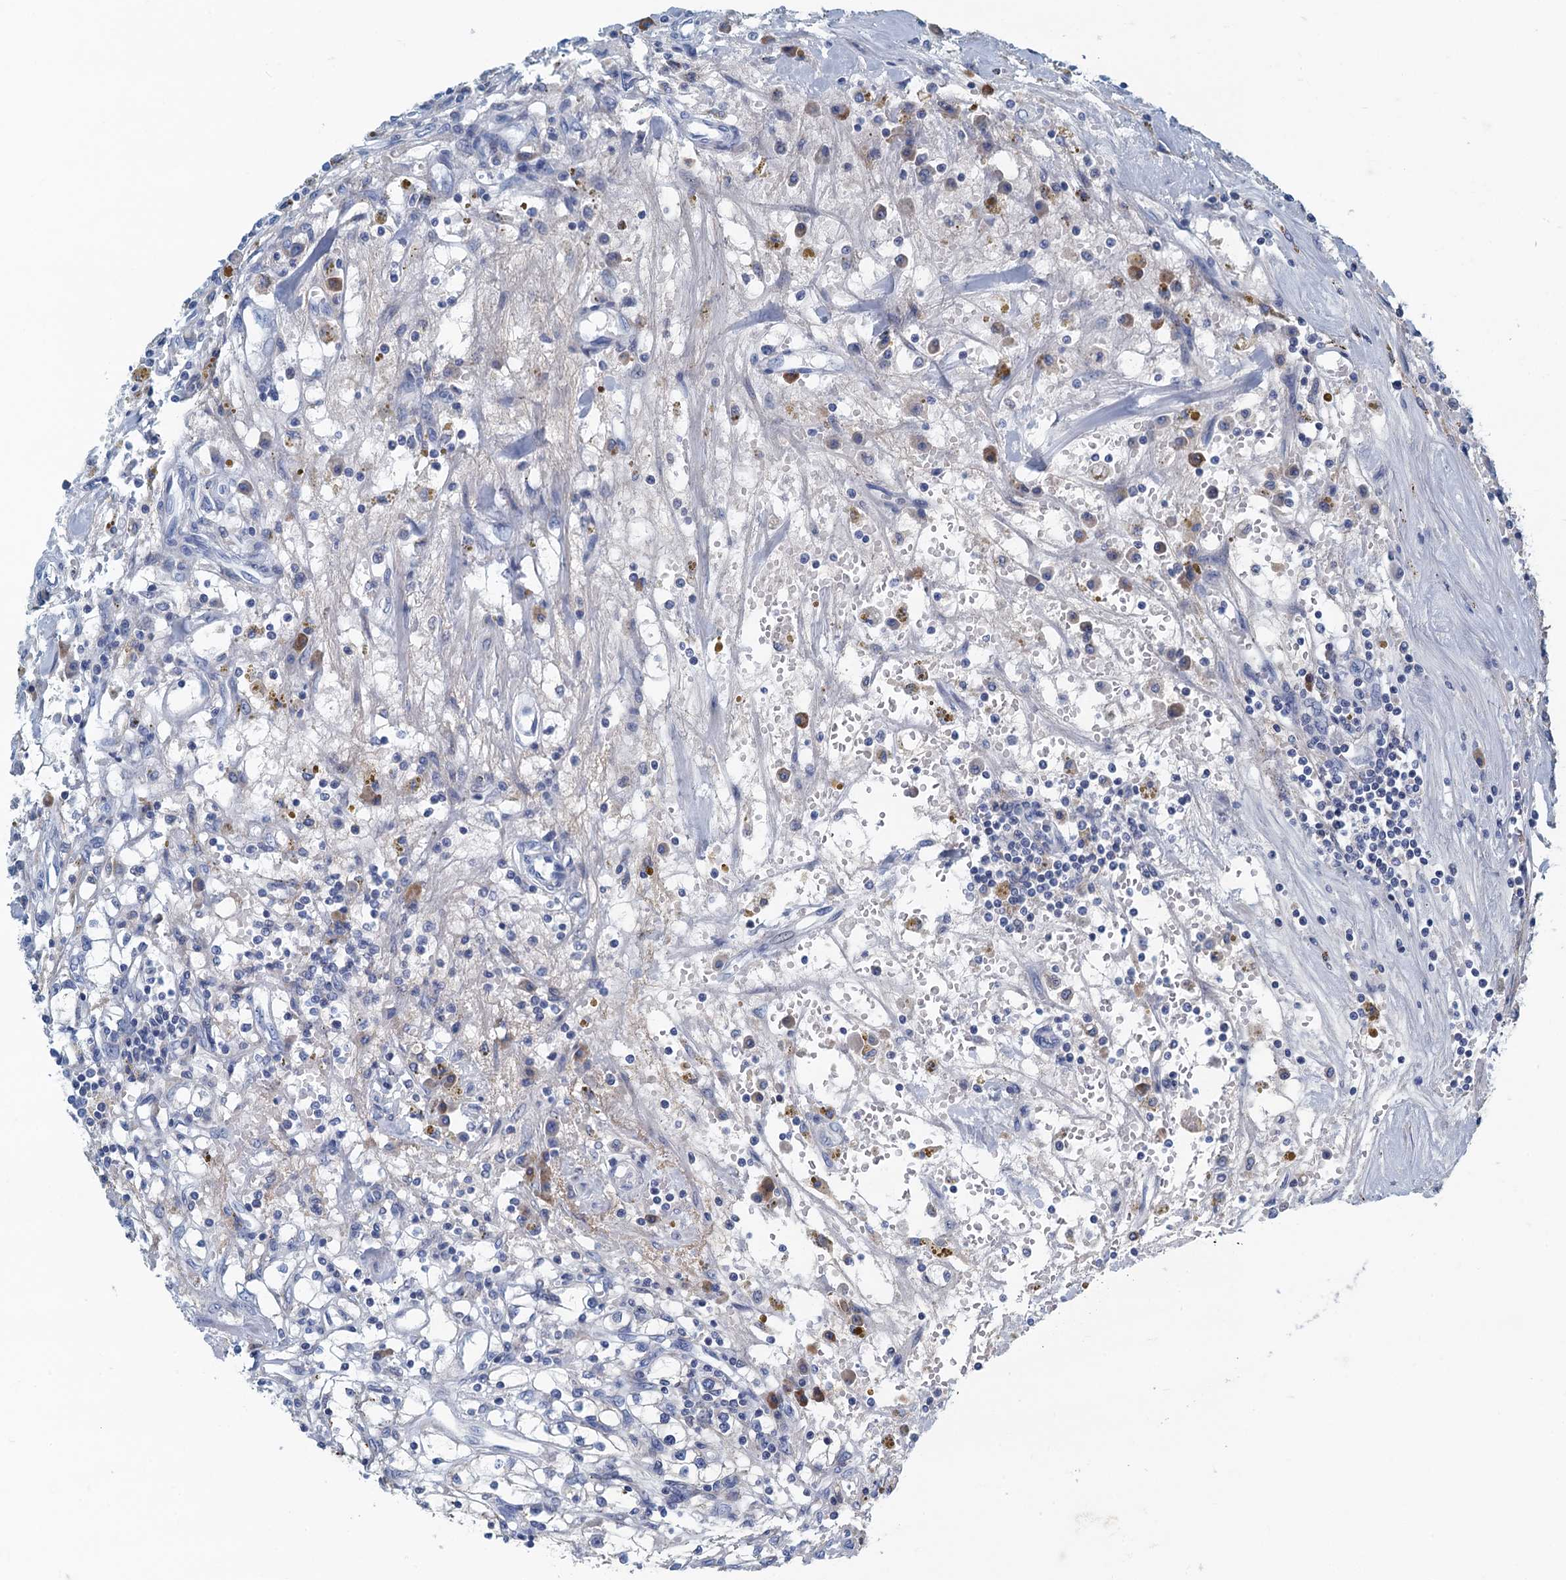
{"staining": {"intensity": "negative", "quantity": "none", "location": "none"}, "tissue": "renal cancer", "cell_type": "Tumor cells", "image_type": "cancer", "snomed": [{"axis": "morphology", "description": "Adenocarcinoma, NOS"}, {"axis": "topography", "description": "Kidney"}], "caption": "A high-resolution histopathology image shows immunohistochemistry staining of renal cancer, which shows no significant expression in tumor cells.", "gene": "C10orf88", "patient": {"sex": "male", "age": 56}}